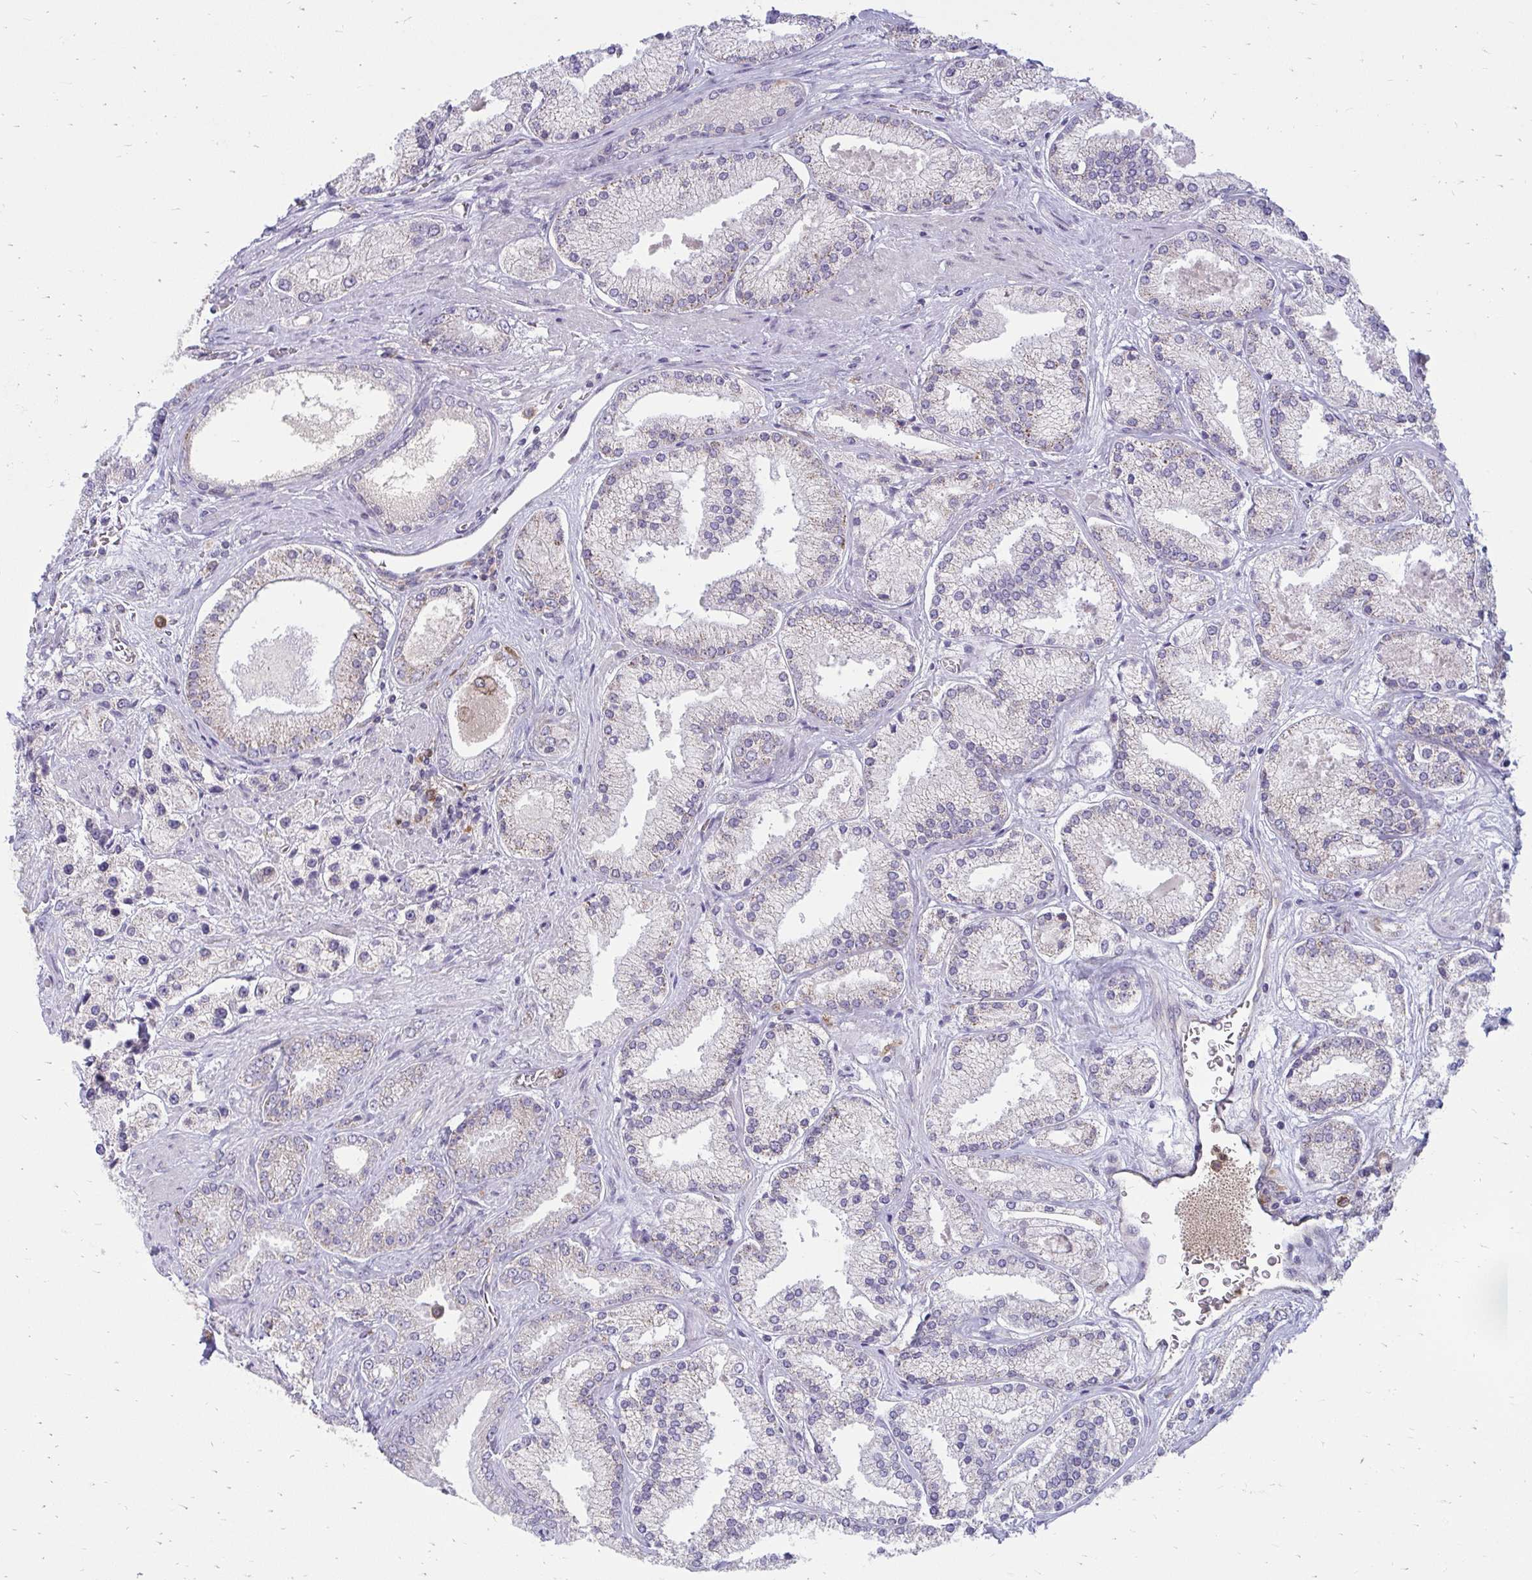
{"staining": {"intensity": "weak", "quantity": "<25%", "location": "cytoplasmic/membranous"}, "tissue": "prostate cancer", "cell_type": "Tumor cells", "image_type": "cancer", "snomed": [{"axis": "morphology", "description": "Adenocarcinoma, High grade"}, {"axis": "topography", "description": "Prostate"}], "caption": "High-grade adenocarcinoma (prostate) stained for a protein using IHC shows no positivity tumor cells.", "gene": "ASAP1", "patient": {"sex": "male", "age": 67}}